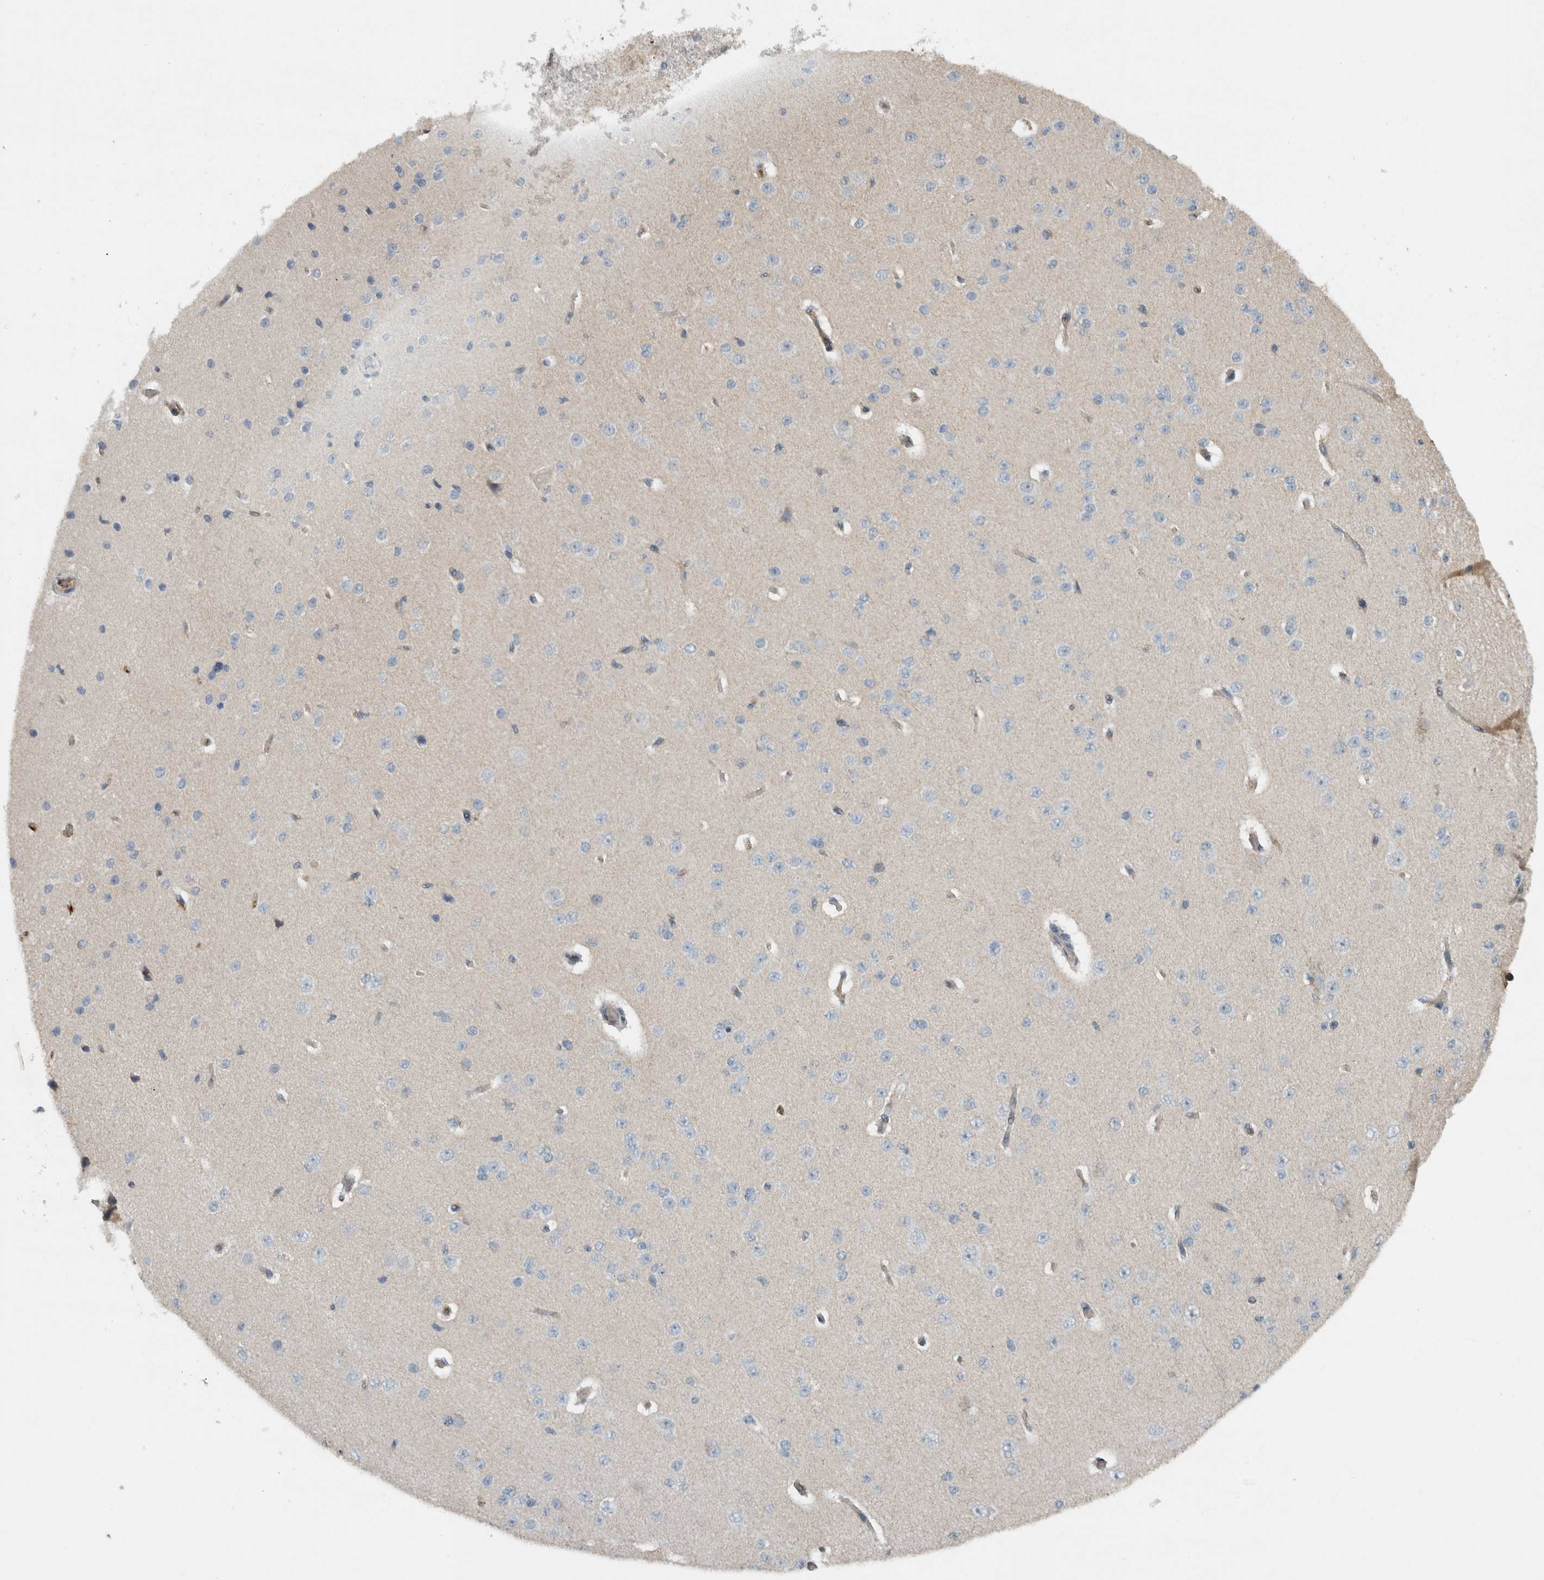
{"staining": {"intensity": "moderate", "quantity": "25%-75%", "location": "cytoplasmic/membranous"}, "tissue": "cerebral cortex", "cell_type": "Endothelial cells", "image_type": "normal", "snomed": [{"axis": "morphology", "description": "Normal tissue, NOS"}, {"axis": "morphology", "description": "Developmental malformation"}, {"axis": "topography", "description": "Cerebral cortex"}], "caption": "Approximately 25%-75% of endothelial cells in normal cerebral cortex demonstrate moderate cytoplasmic/membranous protein staining as visualized by brown immunohistochemical staining.", "gene": "FN1", "patient": {"sex": "female", "age": 30}}